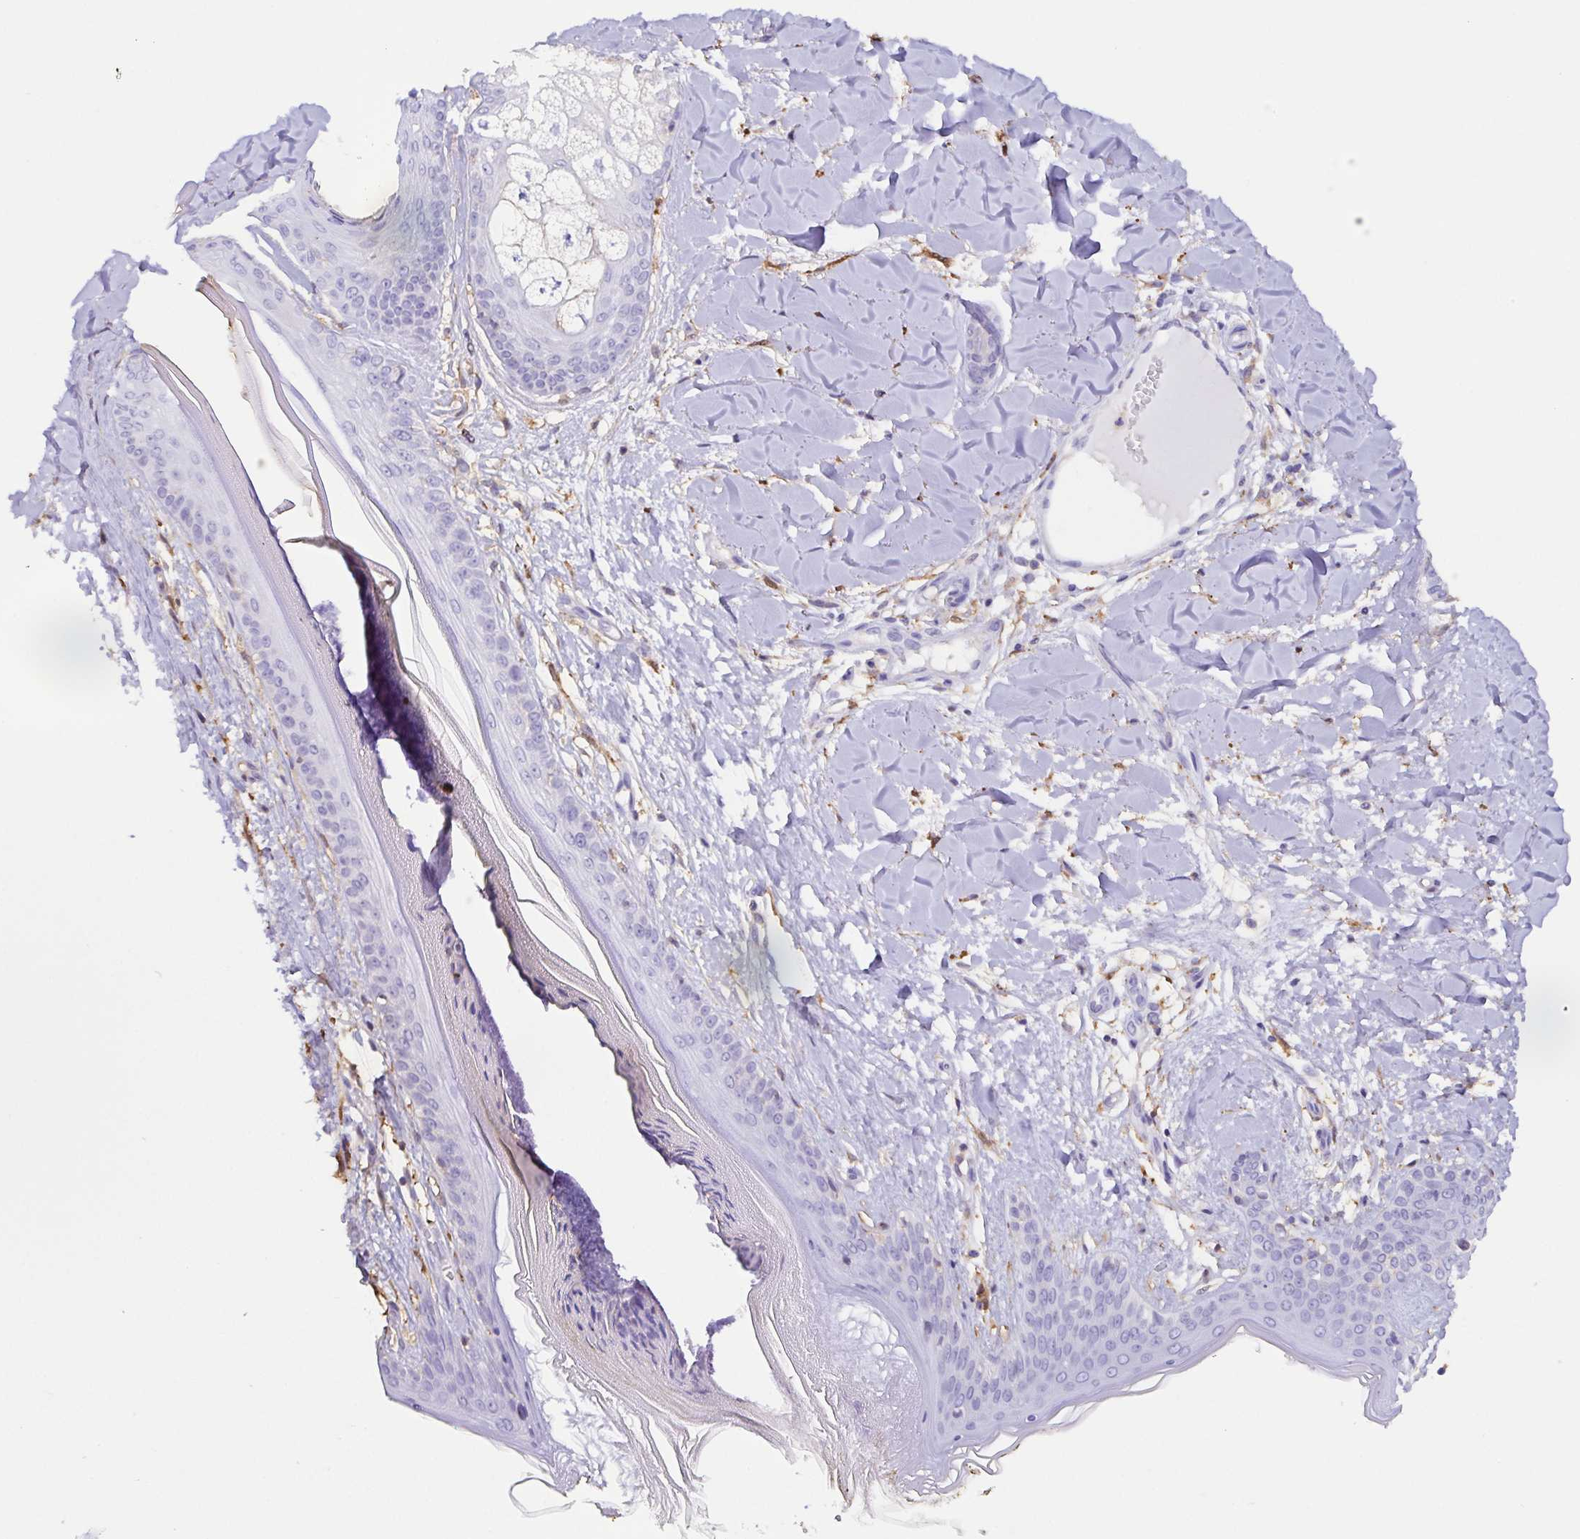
{"staining": {"intensity": "moderate", "quantity": "25%-75%", "location": "cytoplasmic/membranous"}, "tissue": "skin", "cell_type": "Fibroblasts", "image_type": "normal", "snomed": [{"axis": "morphology", "description": "Normal tissue, NOS"}, {"axis": "topography", "description": "Skin"}], "caption": "The micrograph reveals immunohistochemical staining of unremarkable skin. There is moderate cytoplasmic/membranous expression is identified in about 25%-75% of fibroblasts. (DAB = brown stain, brightfield microscopy at high magnification).", "gene": "ANXA10", "patient": {"sex": "female", "age": 34}}